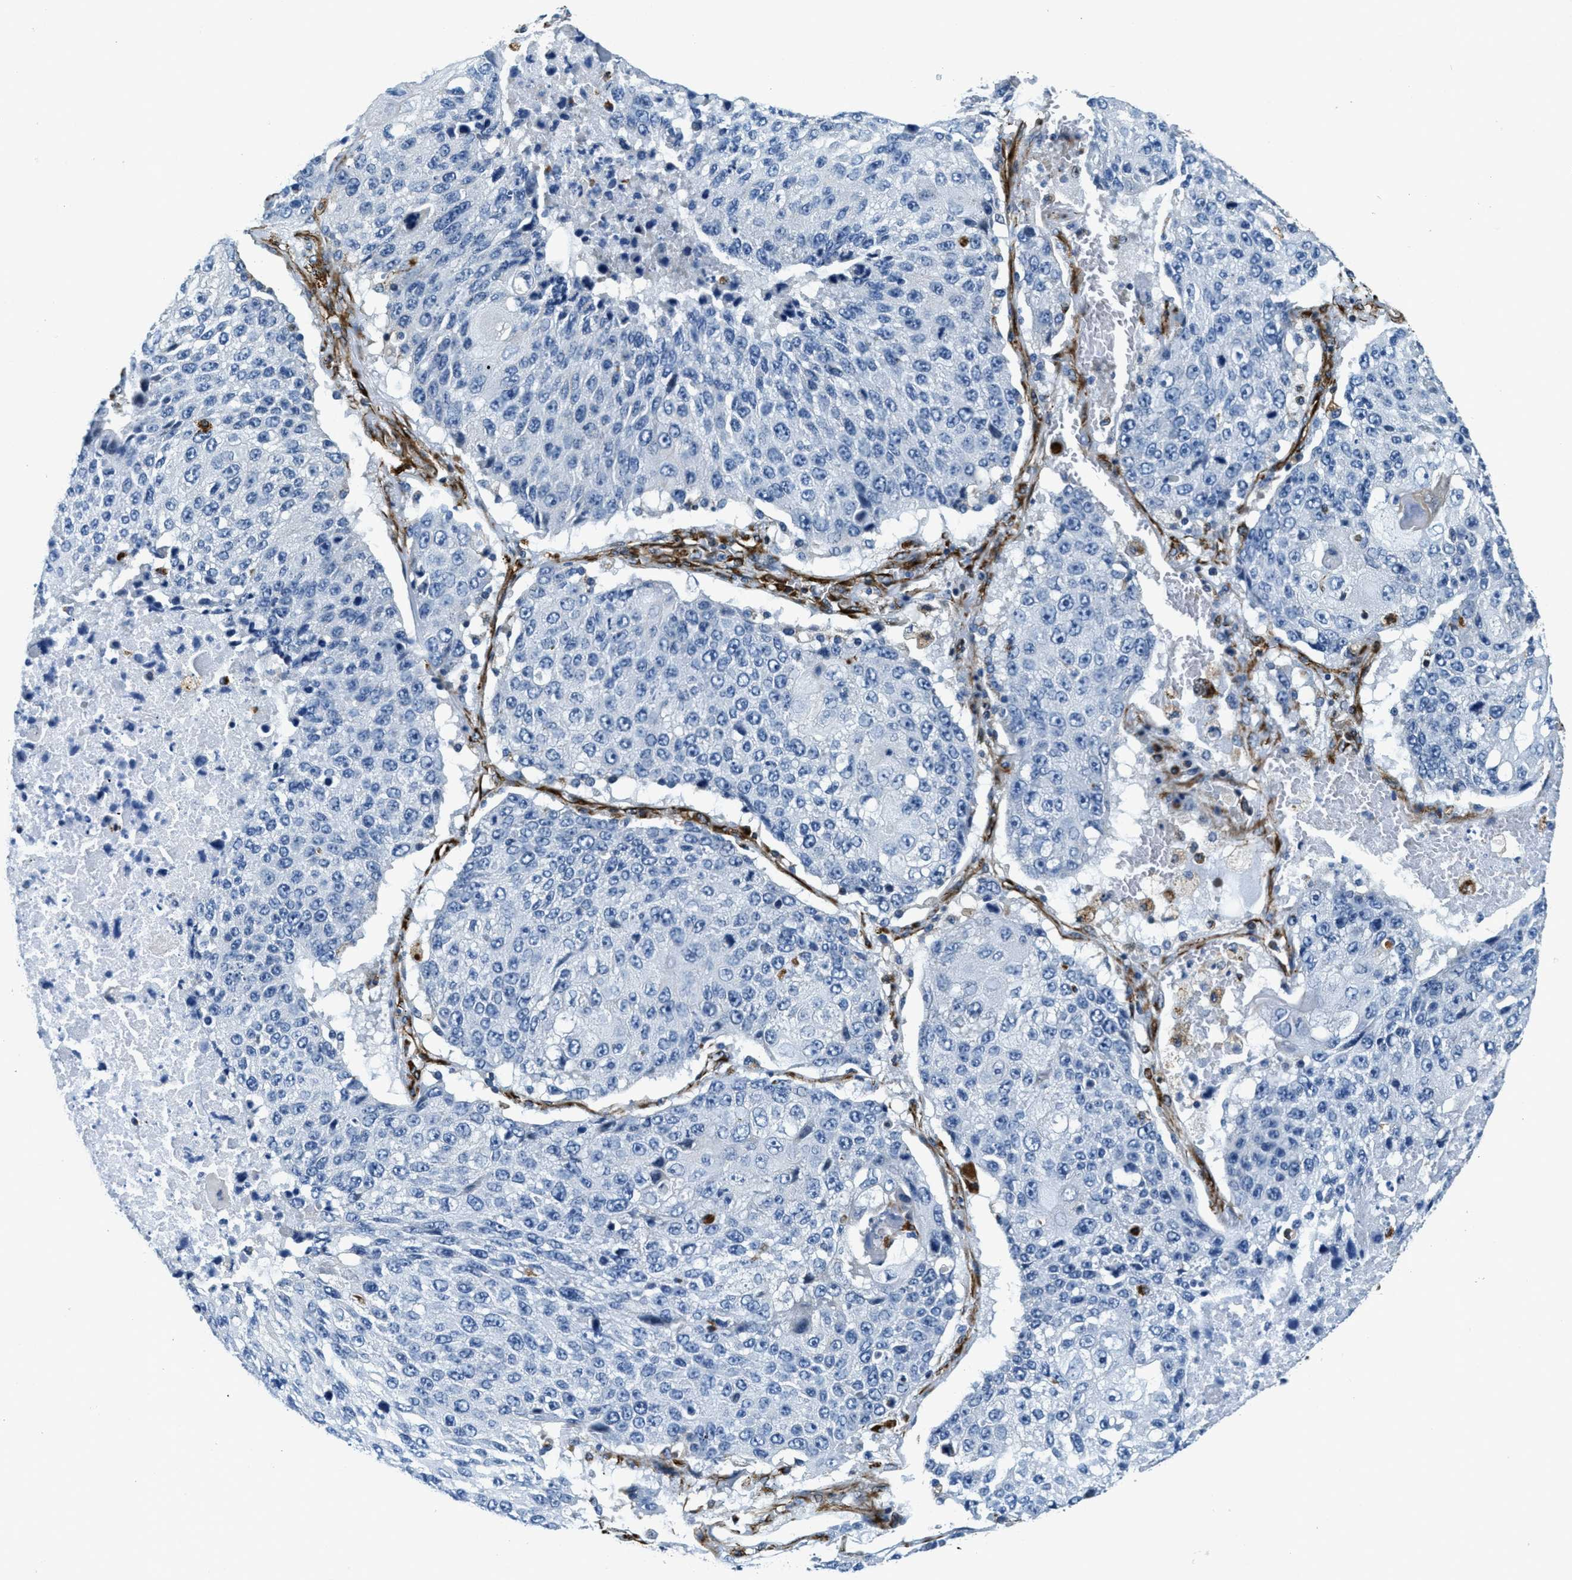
{"staining": {"intensity": "negative", "quantity": "none", "location": "none"}, "tissue": "lung cancer", "cell_type": "Tumor cells", "image_type": "cancer", "snomed": [{"axis": "morphology", "description": "Squamous cell carcinoma, NOS"}, {"axis": "topography", "description": "Lung"}], "caption": "An immunohistochemistry photomicrograph of lung cancer is shown. There is no staining in tumor cells of lung cancer.", "gene": "GNS", "patient": {"sex": "male", "age": 61}}